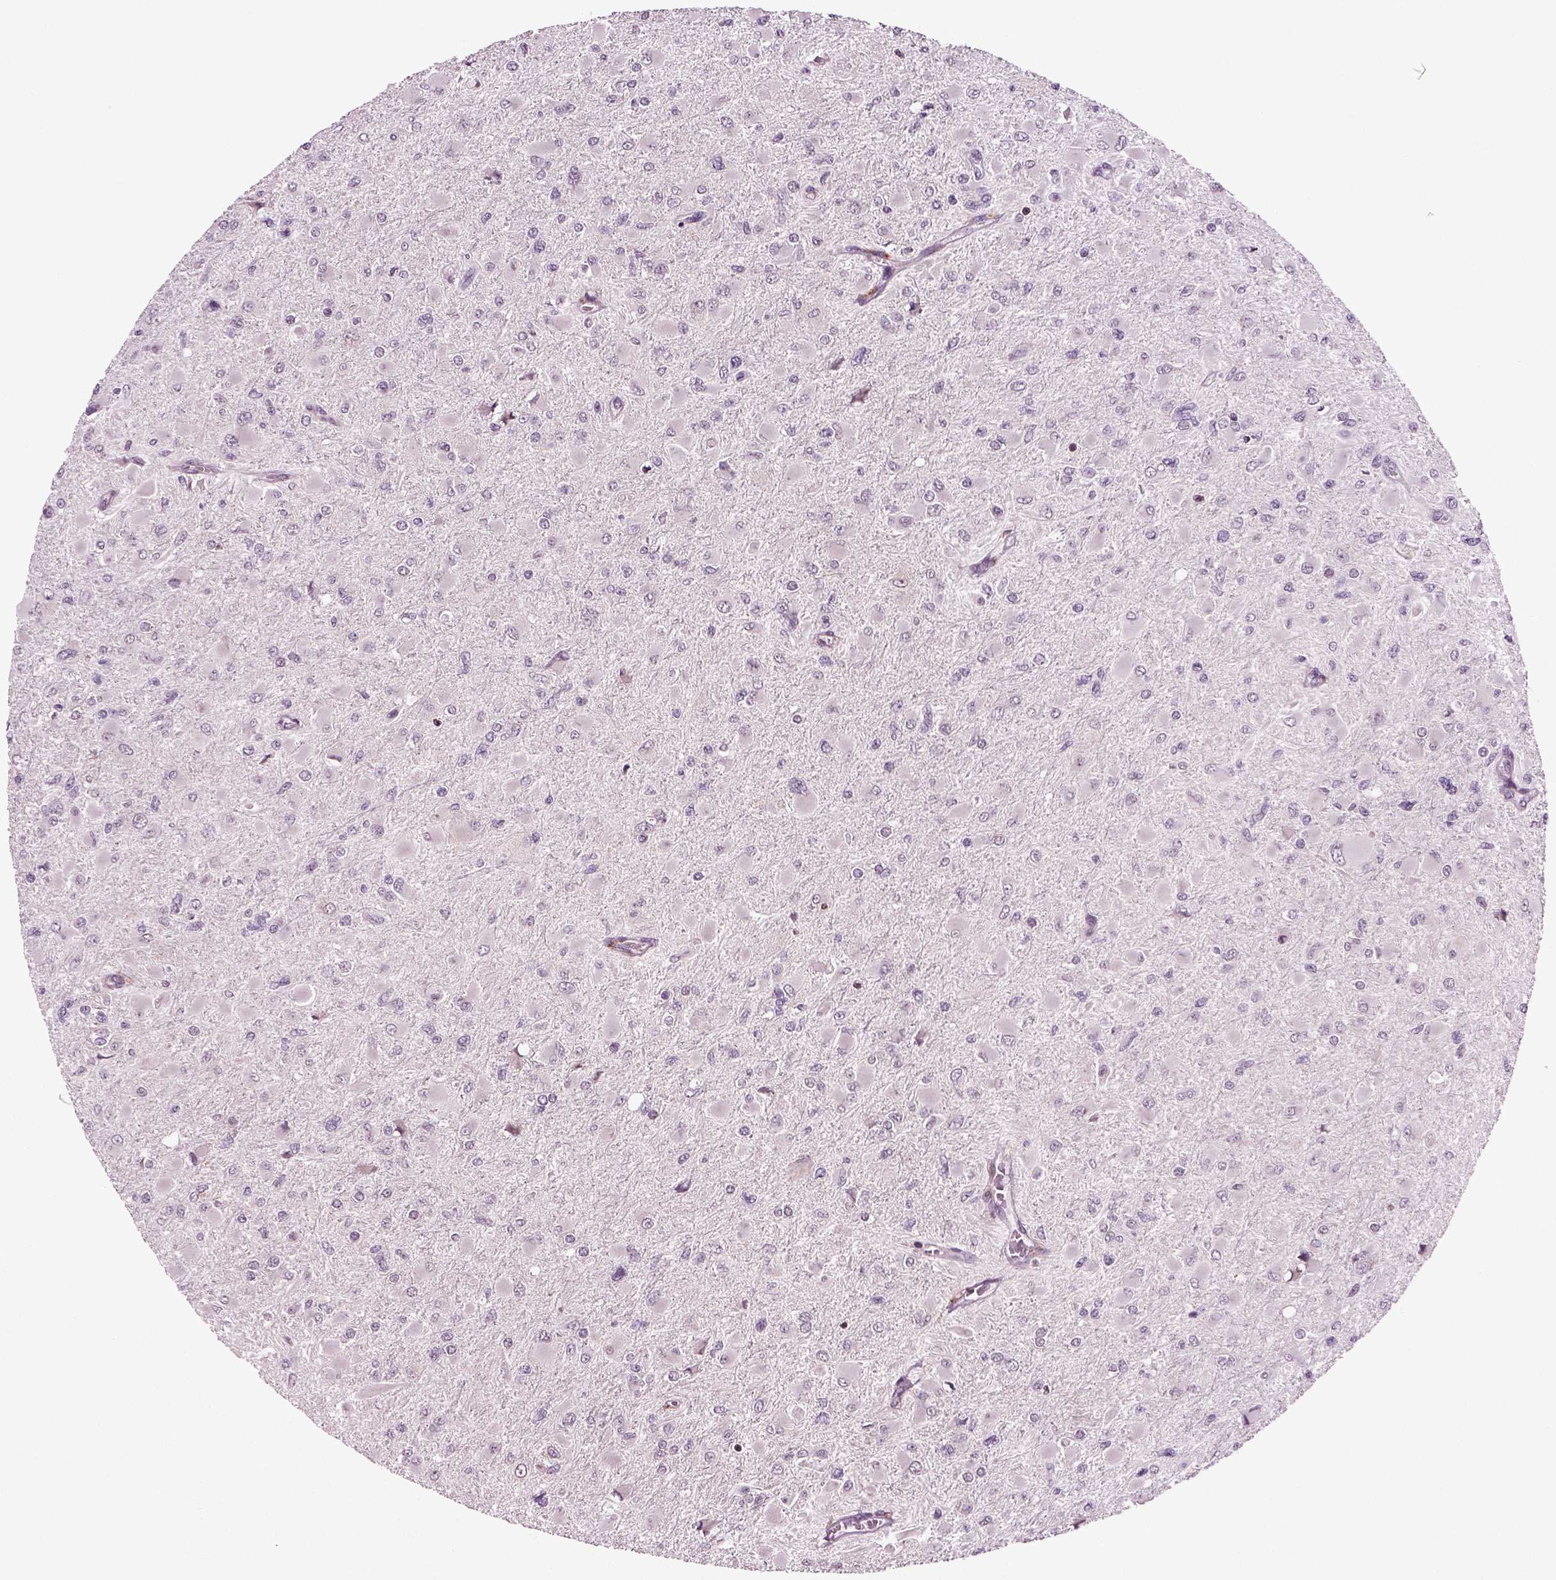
{"staining": {"intensity": "negative", "quantity": "none", "location": "none"}, "tissue": "glioma", "cell_type": "Tumor cells", "image_type": "cancer", "snomed": [{"axis": "morphology", "description": "Glioma, malignant, High grade"}, {"axis": "topography", "description": "Cerebral cortex"}], "caption": "This is an immunohistochemistry micrograph of human glioma. There is no staining in tumor cells.", "gene": "KNSTRN", "patient": {"sex": "female", "age": 36}}